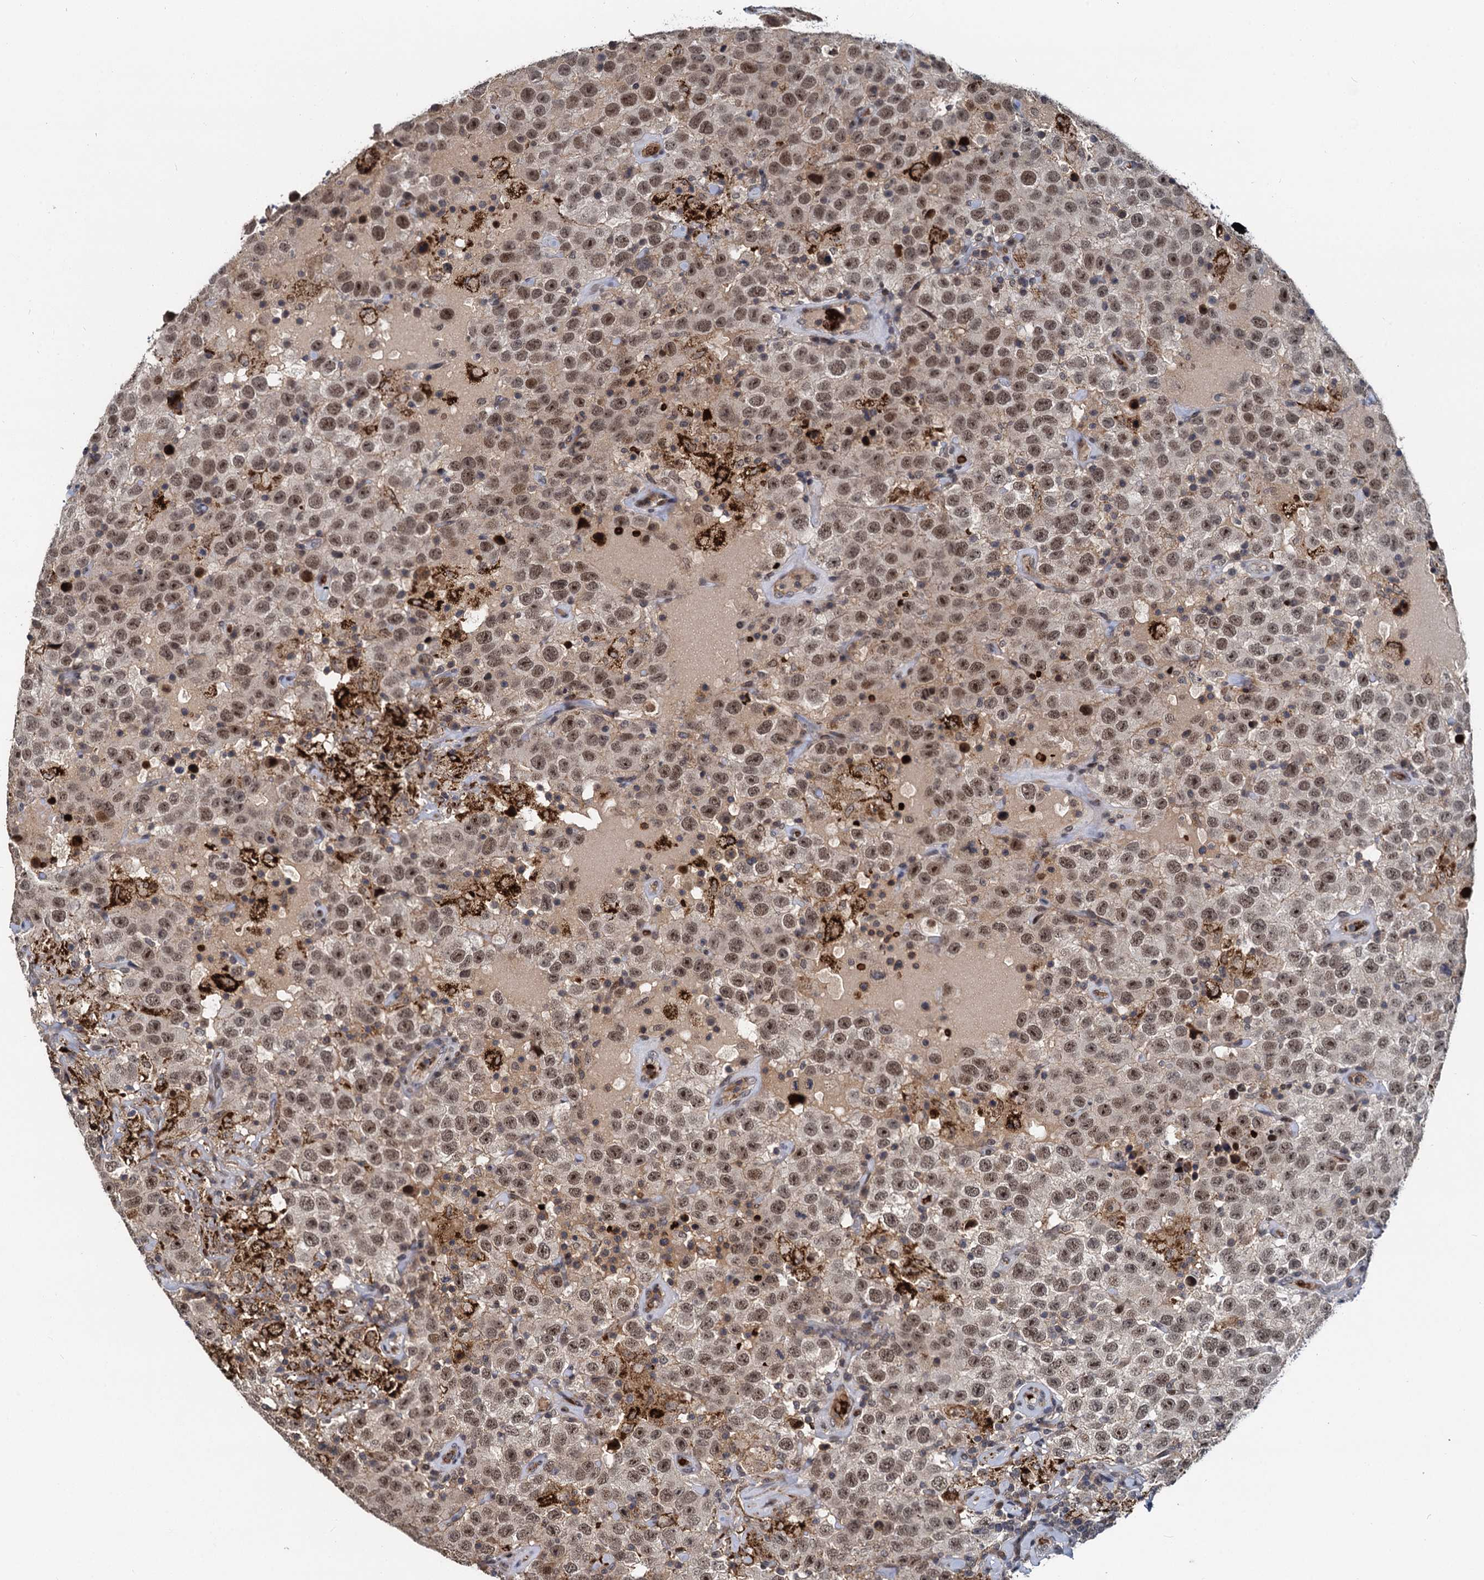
{"staining": {"intensity": "moderate", "quantity": ">75%", "location": "nuclear"}, "tissue": "testis cancer", "cell_type": "Tumor cells", "image_type": "cancer", "snomed": [{"axis": "morphology", "description": "Seminoma, NOS"}, {"axis": "topography", "description": "Testis"}], "caption": "Immunohistochemical staining of testis seminoma reveals moderate nuclear protein positivity in approximately >75% of tumor cells.", "gene": "FANCI", "patient": {"sex": "male", "age": 41}}